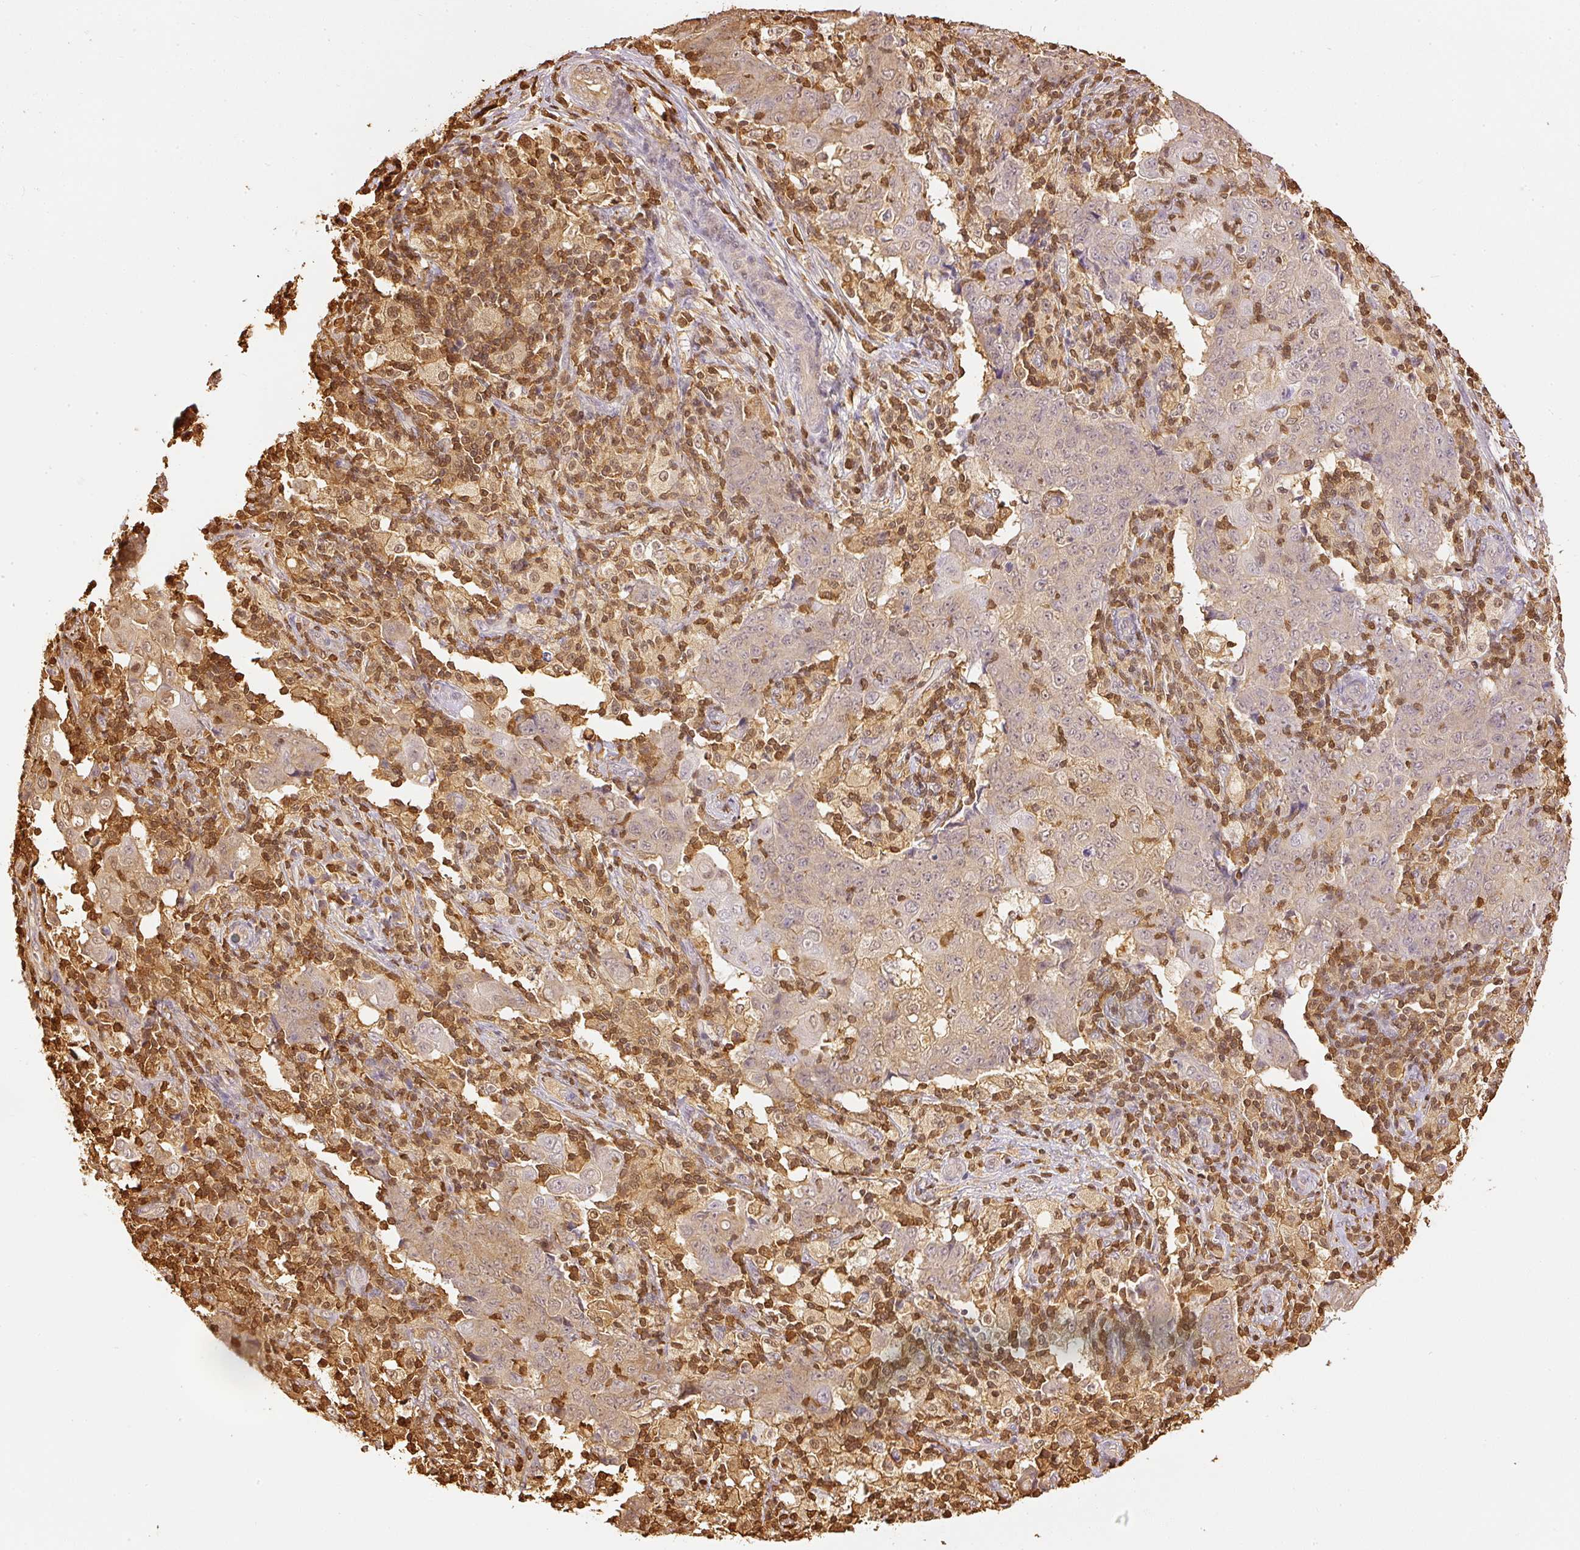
{"staining": {"intensity": "weak", "quantity": "25%-75%", "location": "cytoplasmic/membranous"}, "tissue": "ovarian cancer", "cell_type": "Tumor cells", "image_type": "cancer", "snomed": [{"axis": "morphology", "description": "Carcinoma, endometroid"}, {"axis": "topography", "description": "Ovary"}], "caption": "Ovarian cancer (endometroid carcinoma) stained with DAB (3,3'-diaminobenzidine) IHC displays low levels of weak cytoplasmic/membranous positivity in about 25%-75% of tumor cells.", "gene": "PFN1", "patient": {"sex": "female", "age": 42}}